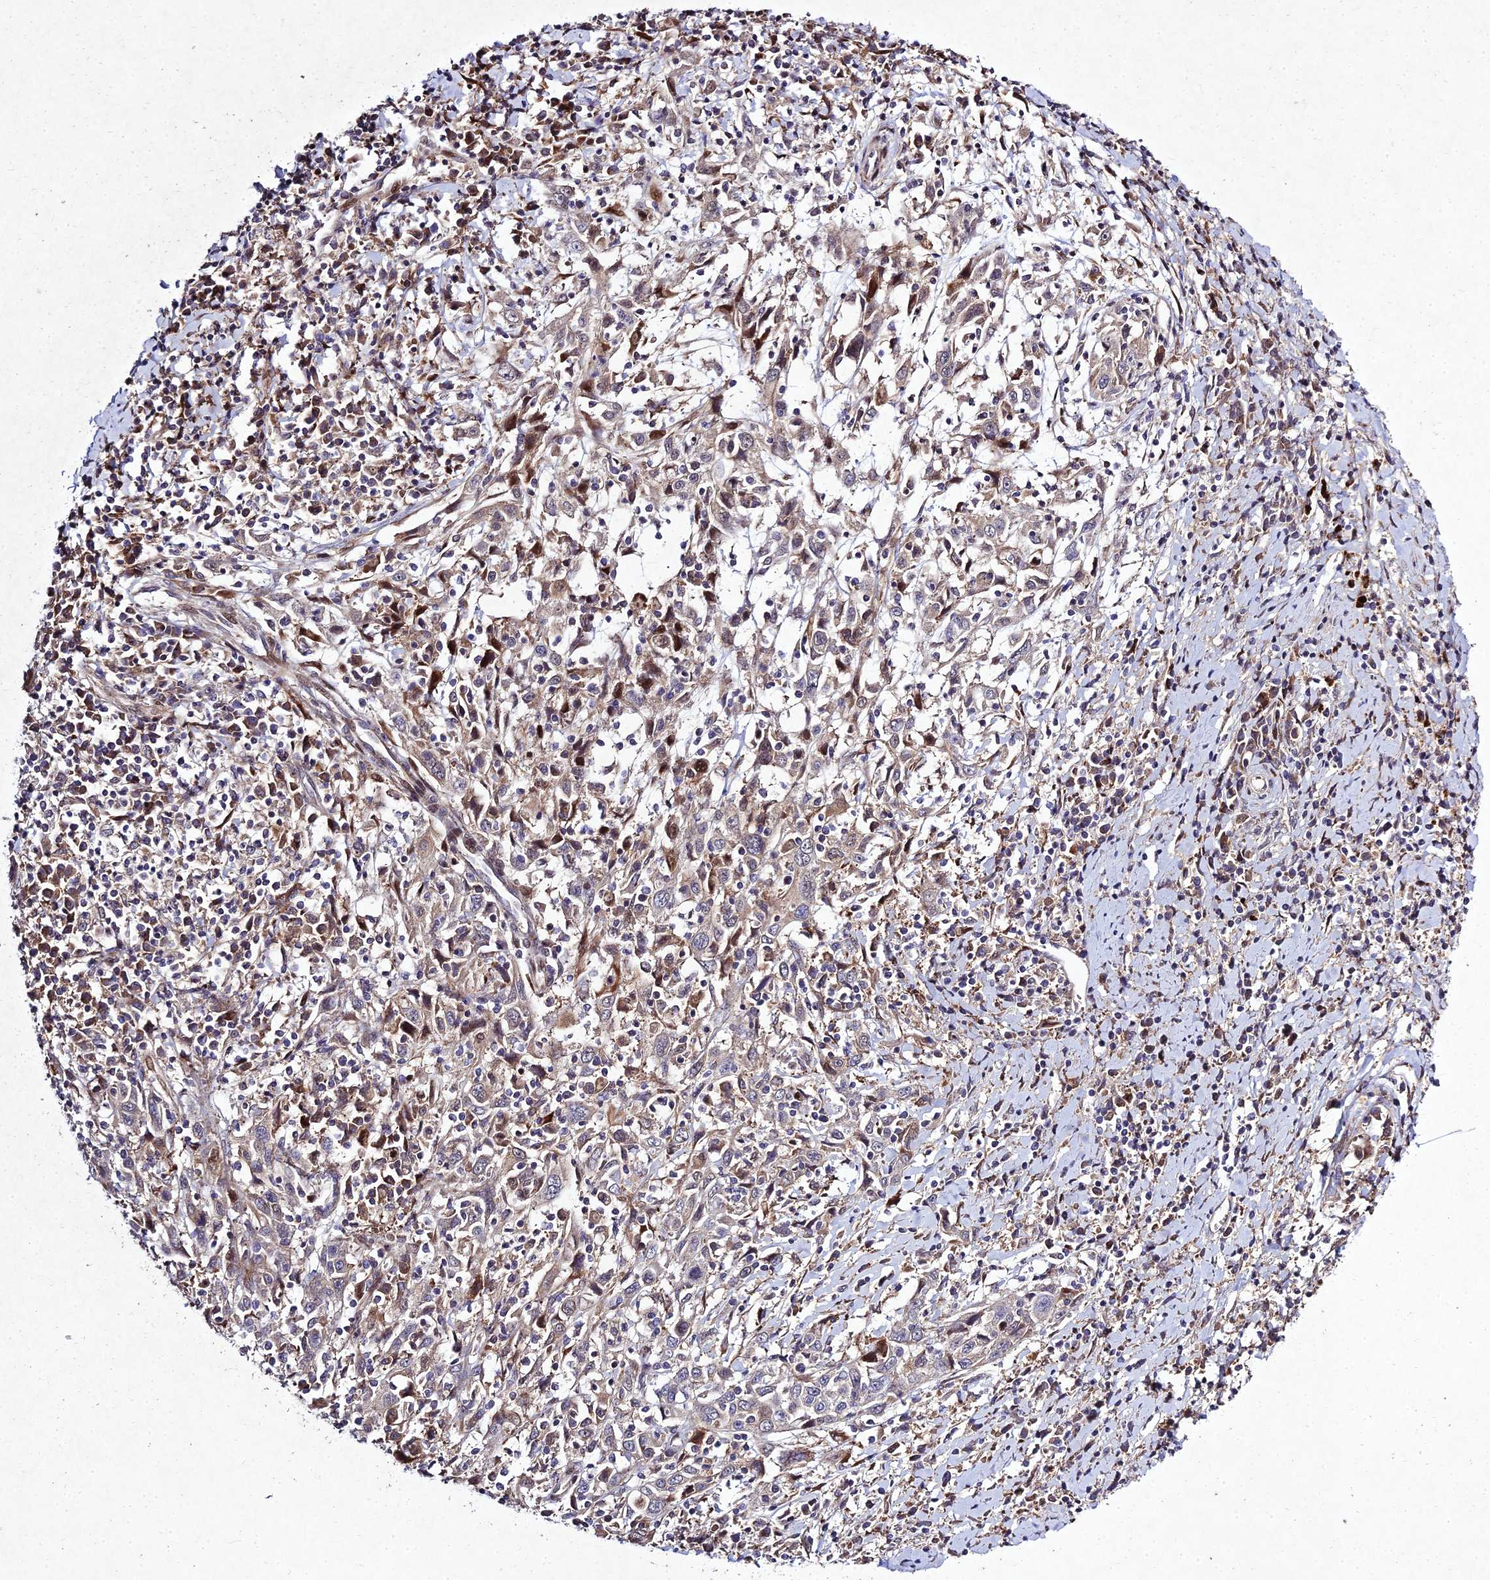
{"staining": {"intensity": "moderate", "quantity": "<25%", "location": "cytoplasmic/membranous"}, "tissue": "cervical cancer", "cell_type": "Tumor cells", "image_type": "cancer", "snomed": [{"axis": "morphology", "description": "Squamous cell carcinoma, NOS"}, {"axis": "topography", "description": "Cervix"}], "caption": "Cervical cancer (squamous cell carcinoma) stained for a protein shows moderate cytoplasmic/membranous positivity in tumor cells.", "gene": "MKKS", "patient": {"sex": "female", "age": 46}}